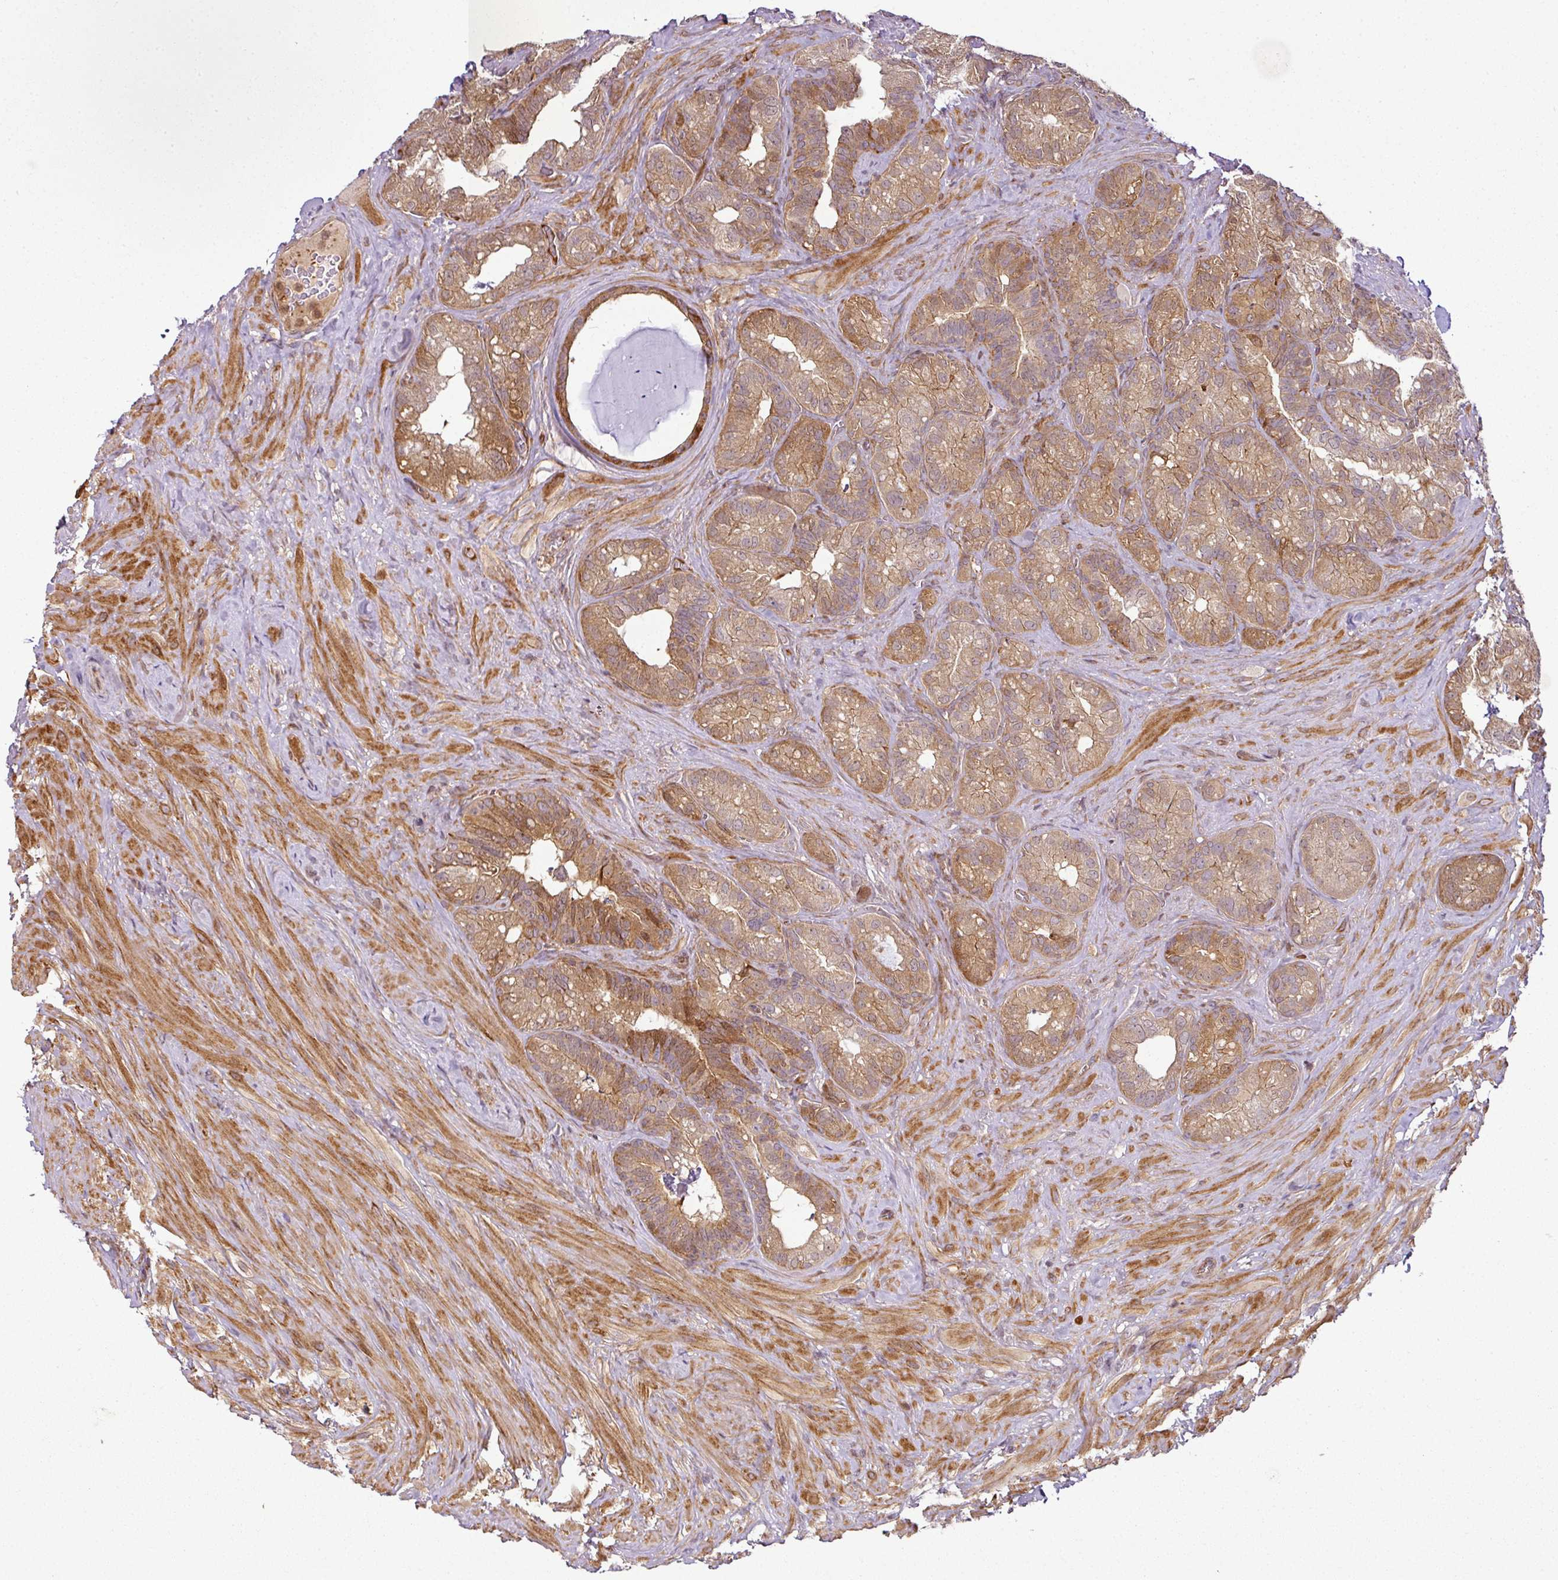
{"staining": {"intensity": "moderate", "quantity": ">75%", "location": "cytoplasmic/membranous,nuclear"}, "tissue": "seminal vesicle", "cell_type": "Glandular cells", "image_type": "normal", "snomed": [{"axis": "morphology", "description": "Normal tissue, NOS"}, {"axis": "topography", "description": "Seminal veicle"}], "caption": "IHC (DAB (3,3'-diaminobenzidine)) staining of unremarkable seminal vesicle exhibits moderate cytoplasmic/membranous,nuclear protein positivity in approximately >75% of glandular cells. (Brightfield microscopy of DAB IHC at high magnification).", "gene": "ATAT1", "patient": {"sex": "male", "age": 60}}